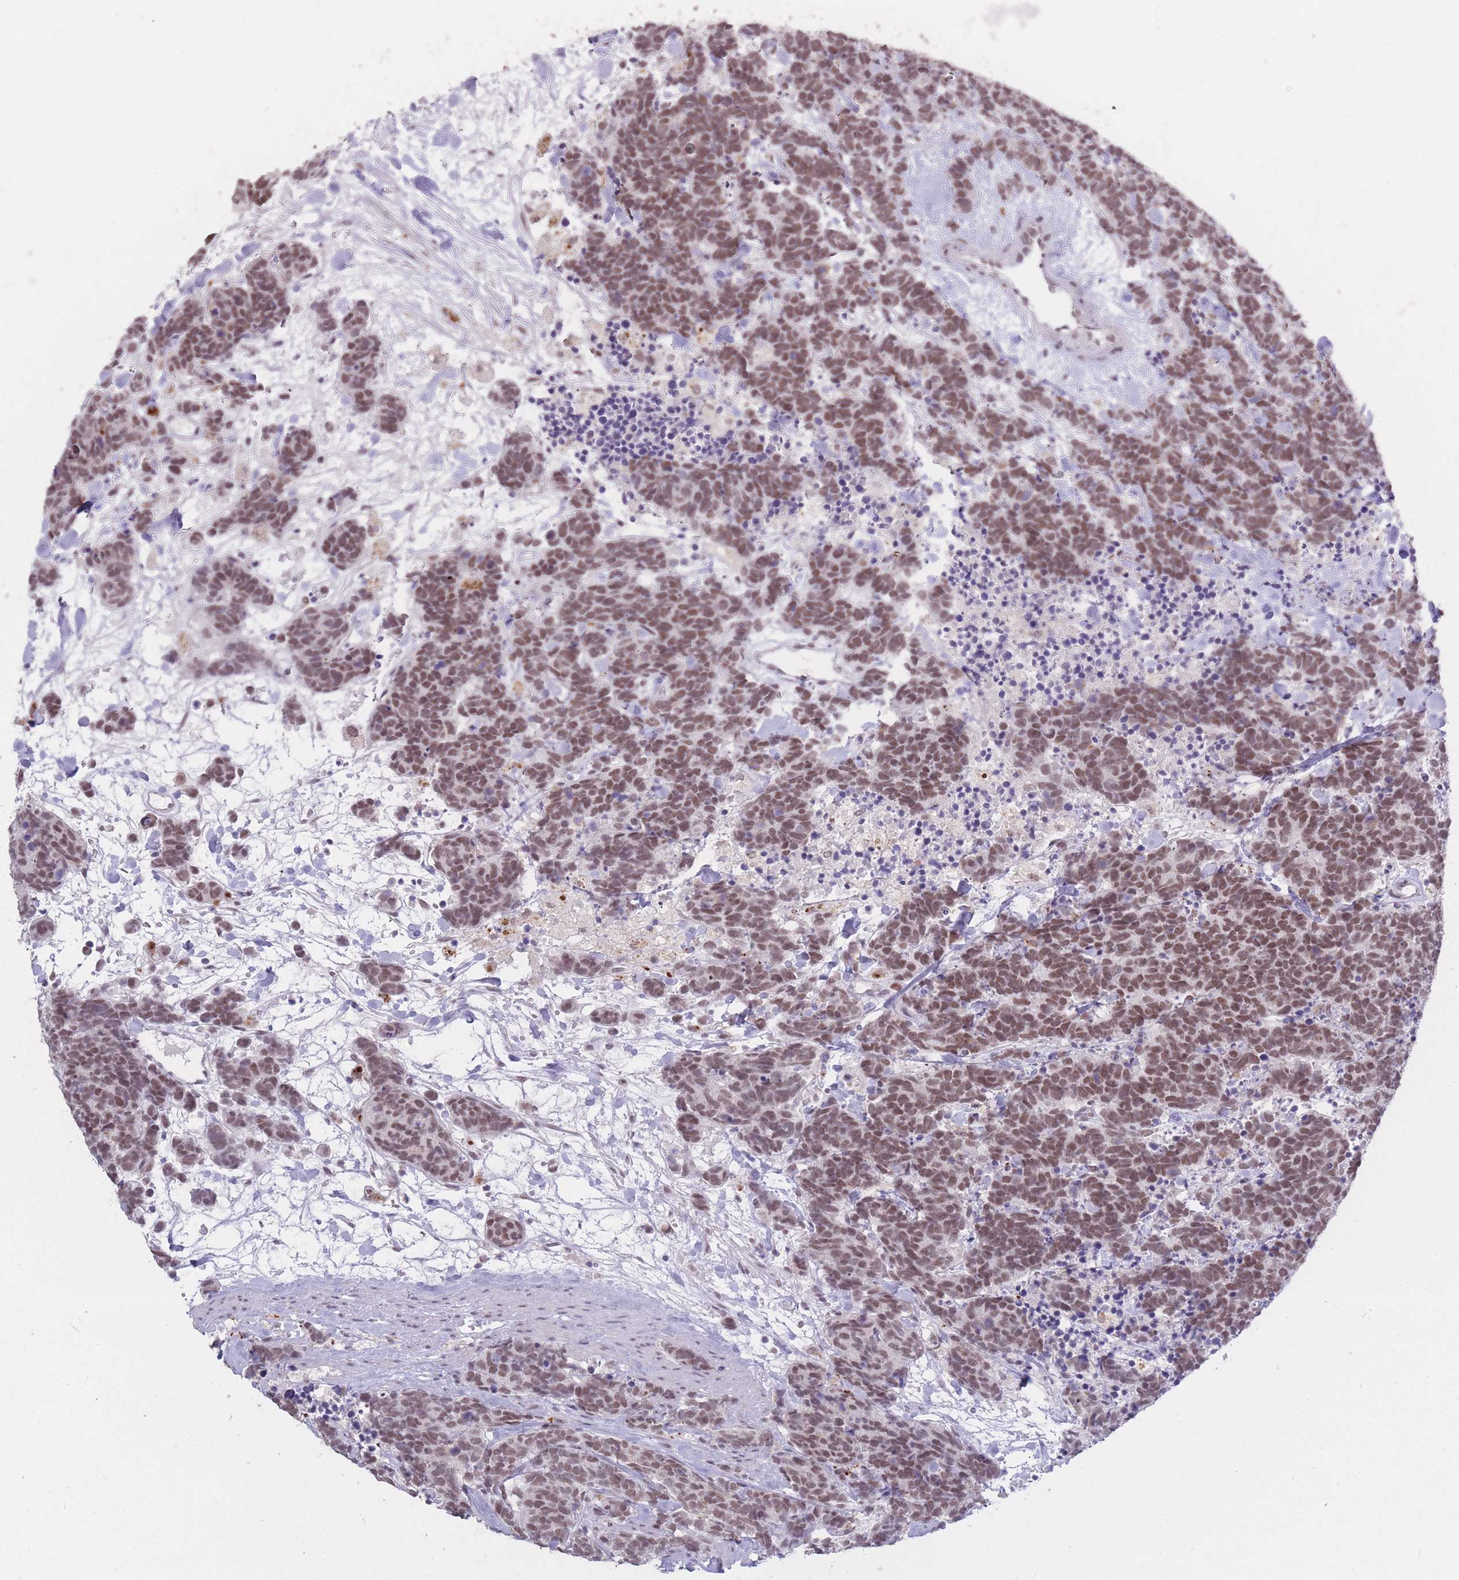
{"staining": {"intensity": "moderate", "quantity": ">75%", "location": "nuclear"}, "tissue": "carcinoid", "cell_type": "Tumor cells", "image_type": "cancer", "snomed": [{"axis": "morphology", "description": "Carcinoma, NOS"}, {"axis": "morphology", "description": "Carcinoid, malignant, NOS"}, {"axis": "topography", "description": "Prostate"}], "caption": "Protein analysis of carcinoid (malignant) tissue demonstrates moderate nuclear expression in approximately >75% of tumor cells.", "gene": "HNRNPUL1", "patient": {"sex": "male", "age": 57}}